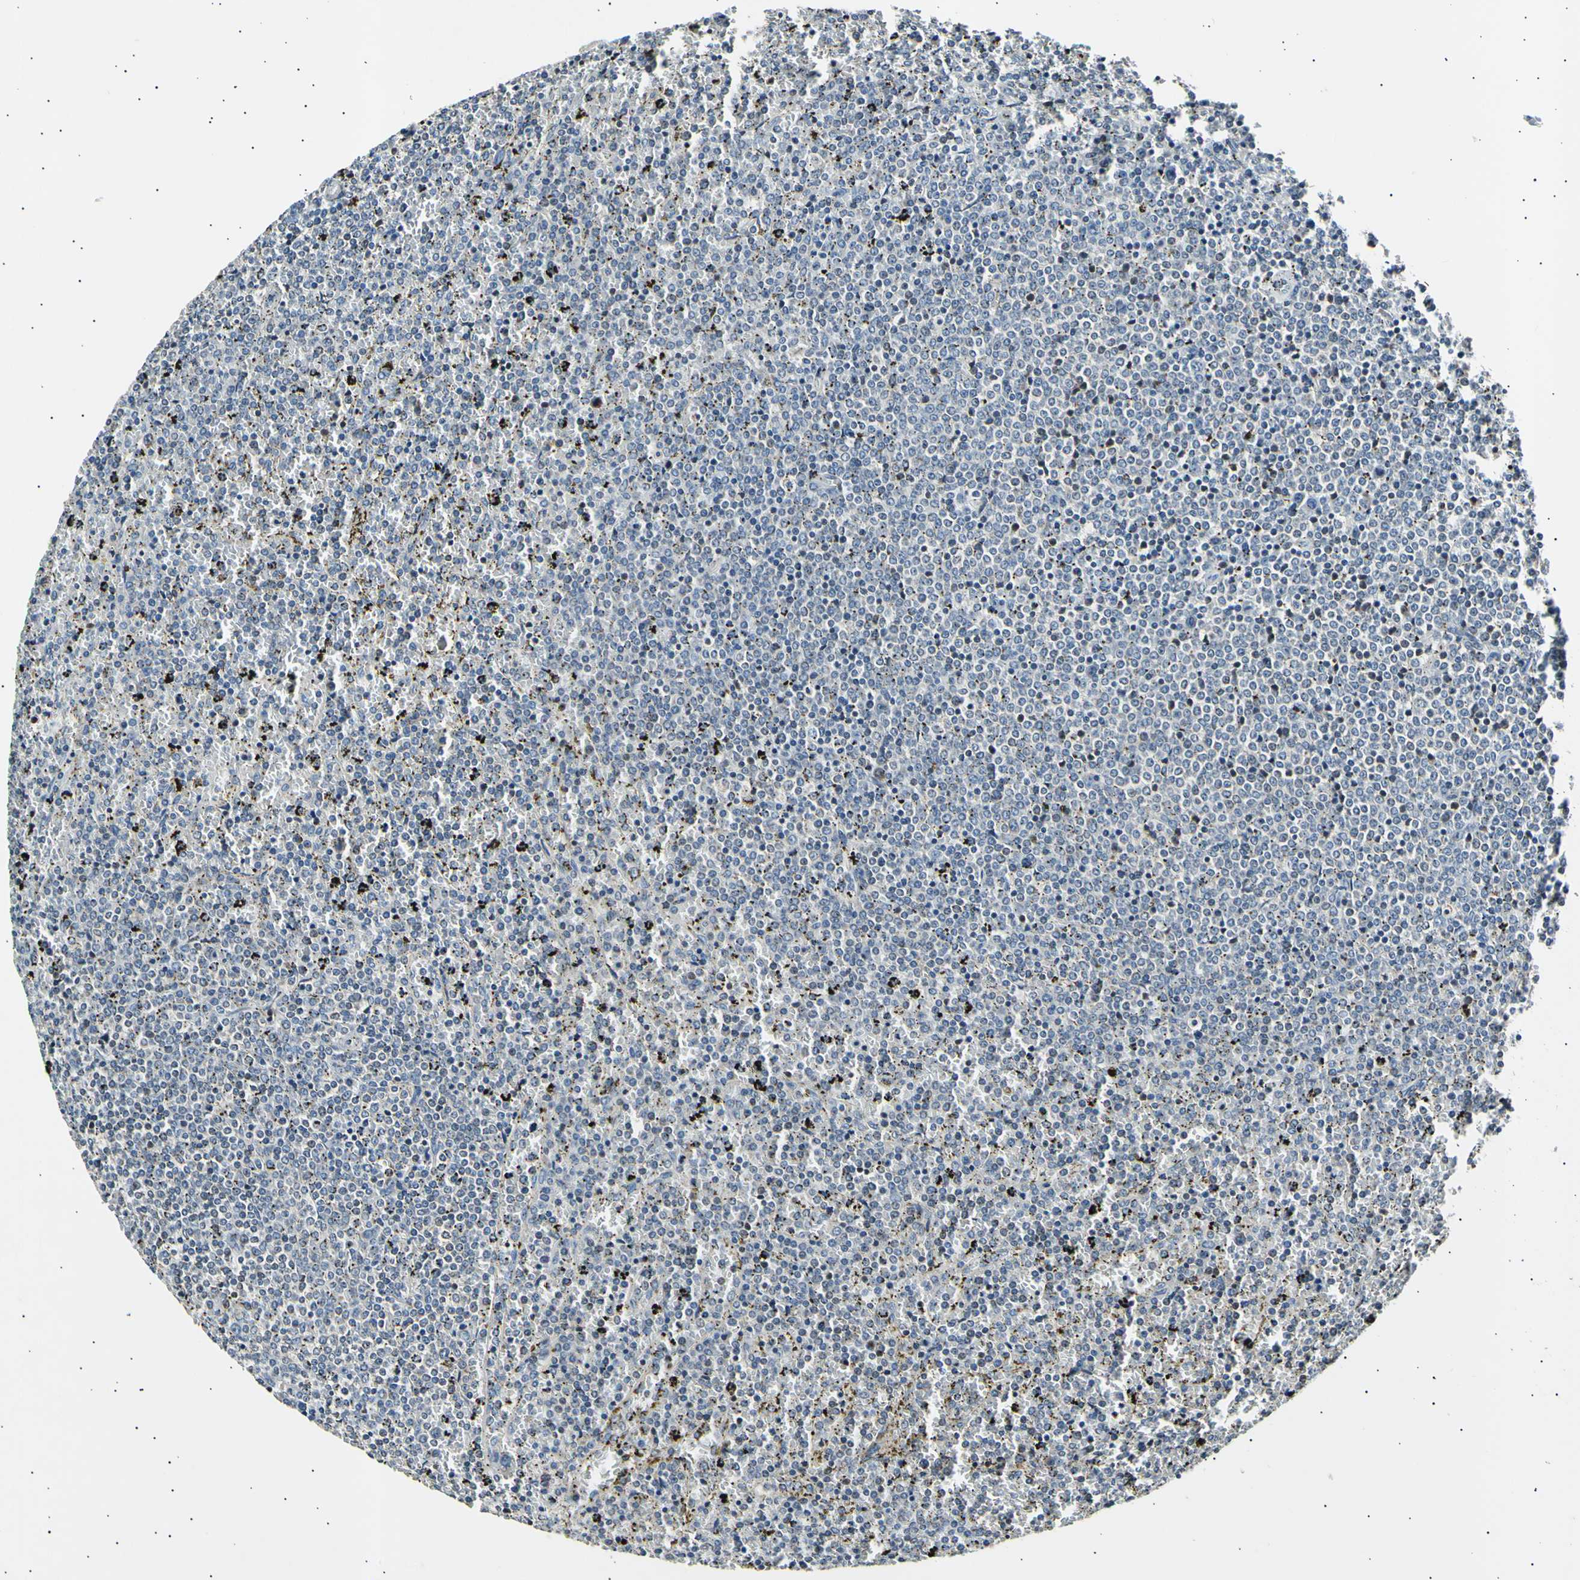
{"staining": {"intensity": "negative", "quantity": "none", "location": "none"}, "tissue": "lymphoma", "cell_type": "Tumor cells", "image_type": "cancer", "snomed": [{"axis": "morphology", "description": "Malignant lymphoma, non-Hodgkin's type, Low grade"}, {"axis": "topography", "description": "Spleen"}], "caption": "Malignant lymphoma, non-Hodgkin's type (low-grade) stained for a protein using immunohistochemistry (IHC) reveals no expression tumor cells.", "gene": "ITGA6", "patient": {"sex": "female", "age": 77}}